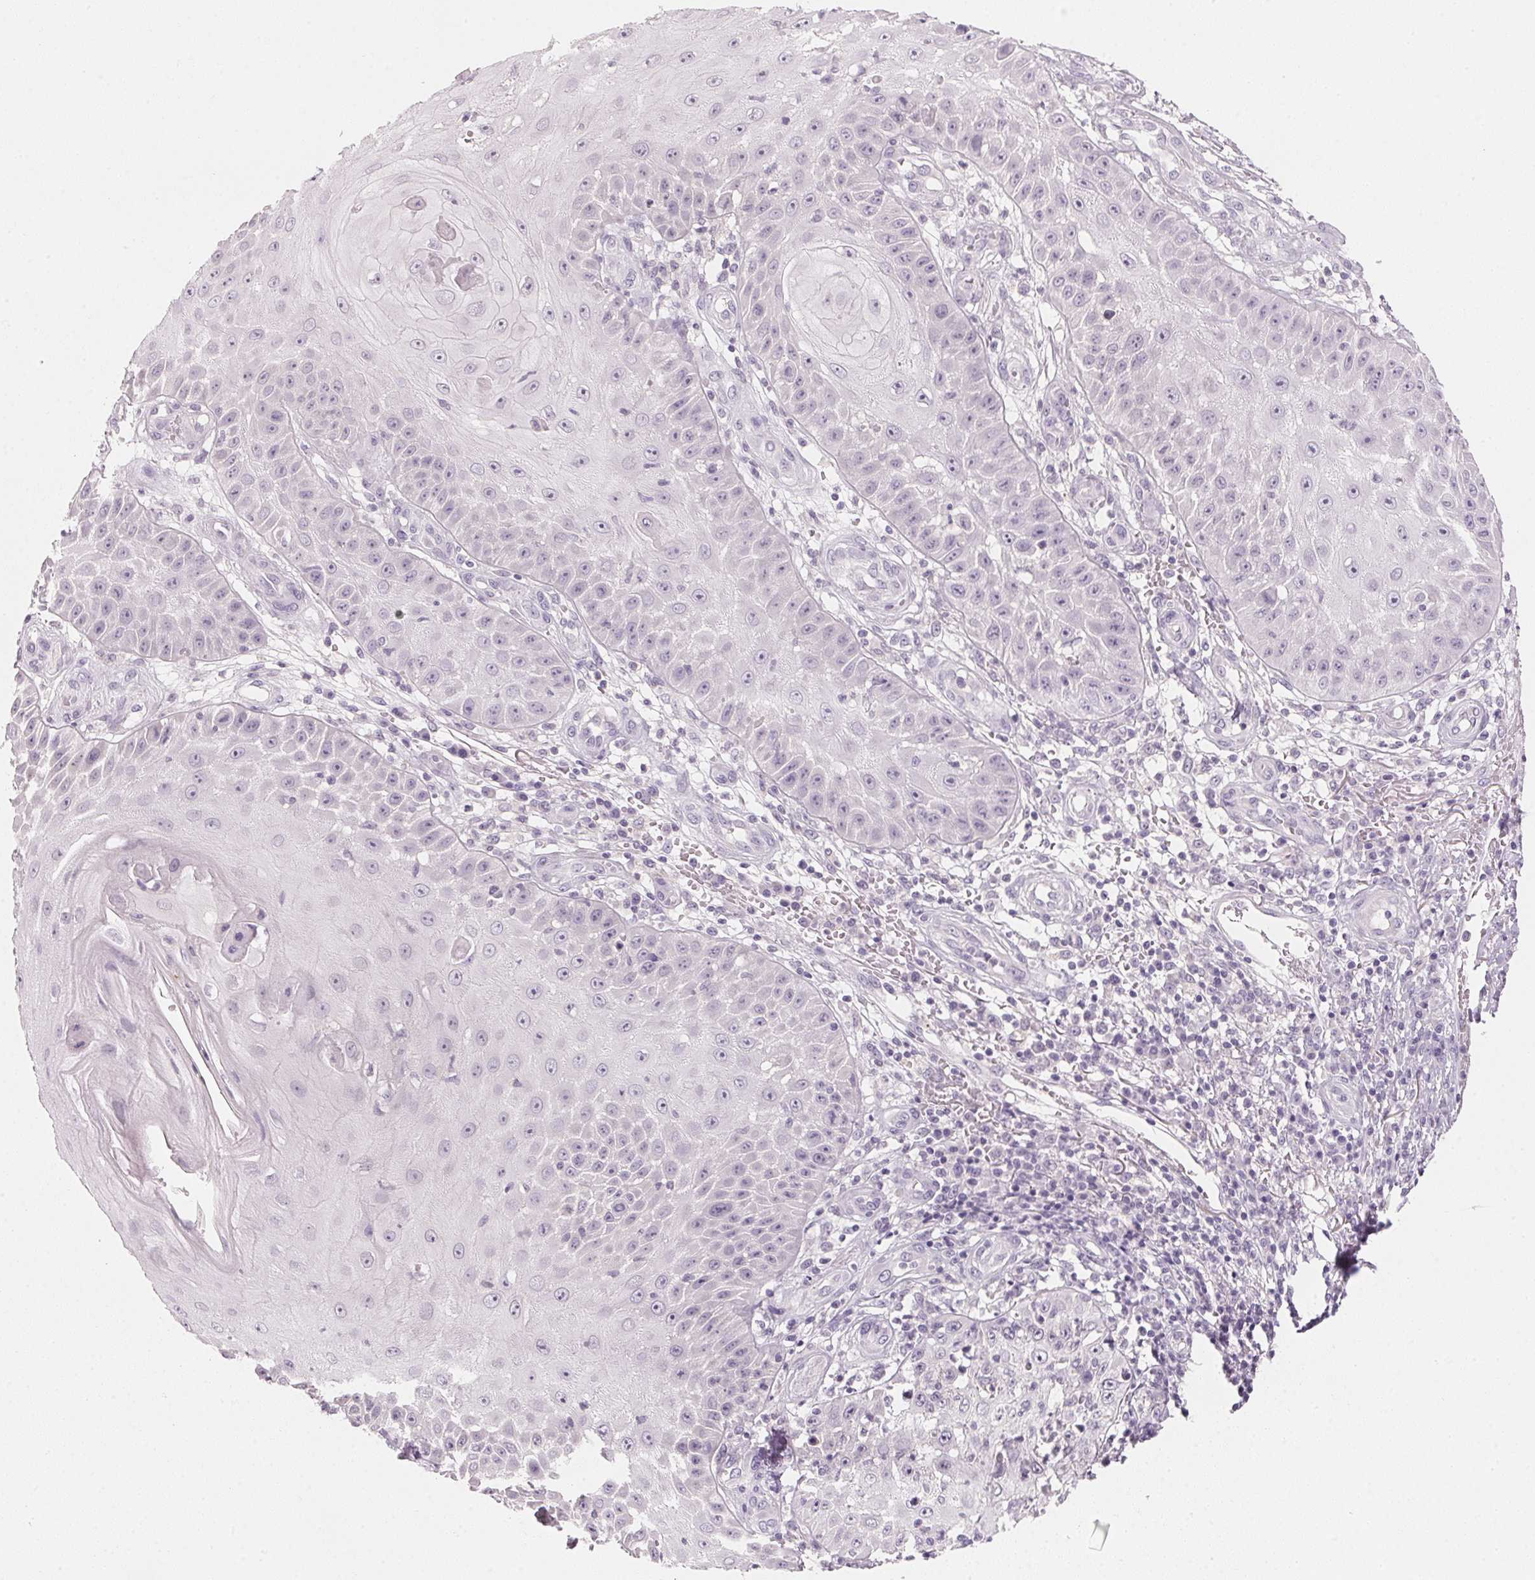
{"staining": {"intensity": "negative", "quantity": "none", "location": "none"}, "tissue": "skin cancer", "cell_type": "Tumor cells", "image_type": "cancer", "snomed": [{"axis": "morphology", "description": "Squamous cell carcinoma, NOS"}, {"axis": "topography", "description": "Skin"}], "caption": "An immunohistochemistry (IHC) image of squamous cell carcinoma (skin) is shown. There is no staining in tumor cells of squamous cell carcinoma (skin).", "gene": "CFAP276", "patient": {"sex": "male", "age": 70}}